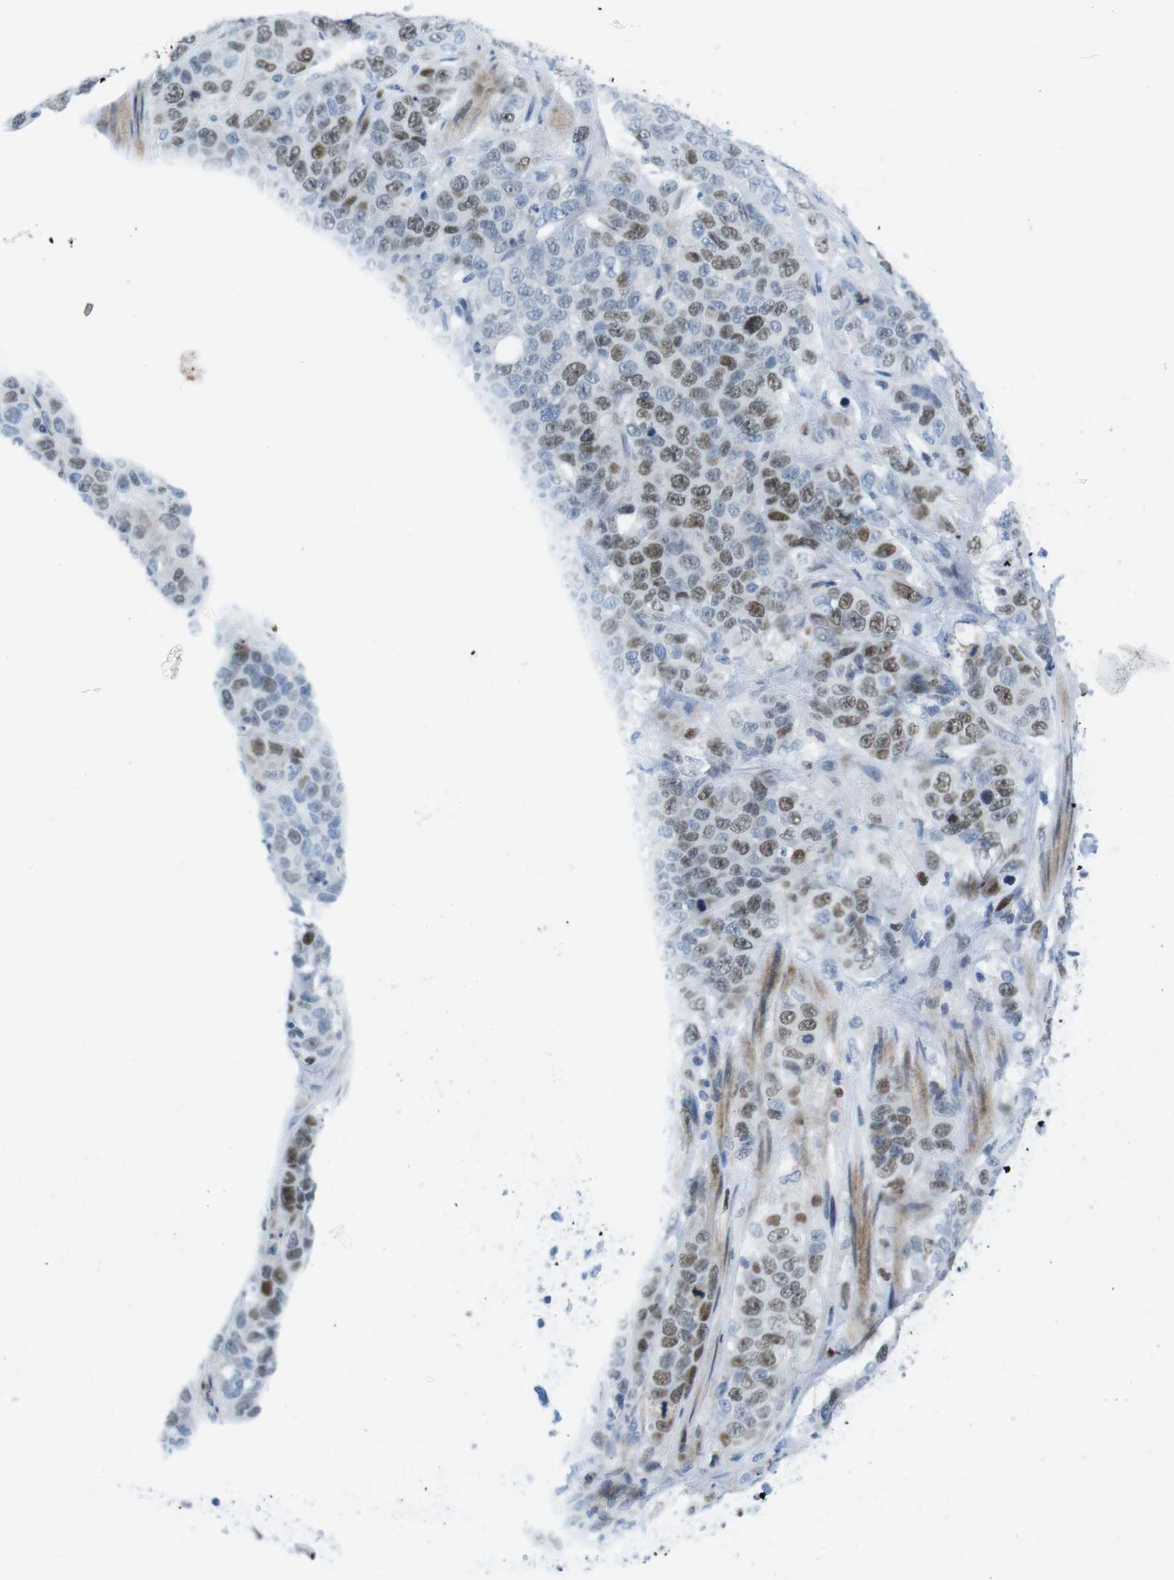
{"staining": {"intensity": "moderate", "quantity": ">75%", "location": "nuclear"}, "tissue": "stomach cancer", "cell_type": "Tumor cells", "image_type": "cancer", "snomed": [{"axis": "morphology", "description": "Adenocarcinoma, NOS"}, {"axis": "topography", "description": "Stomach"}], "caption": "A micrograph of human stomach cancer stained for a protein demonstrates moderate nuclear brown staining in tumor cells.", "gene": "CHAF1A", "patient": {"sex": "male", "age": 48}}